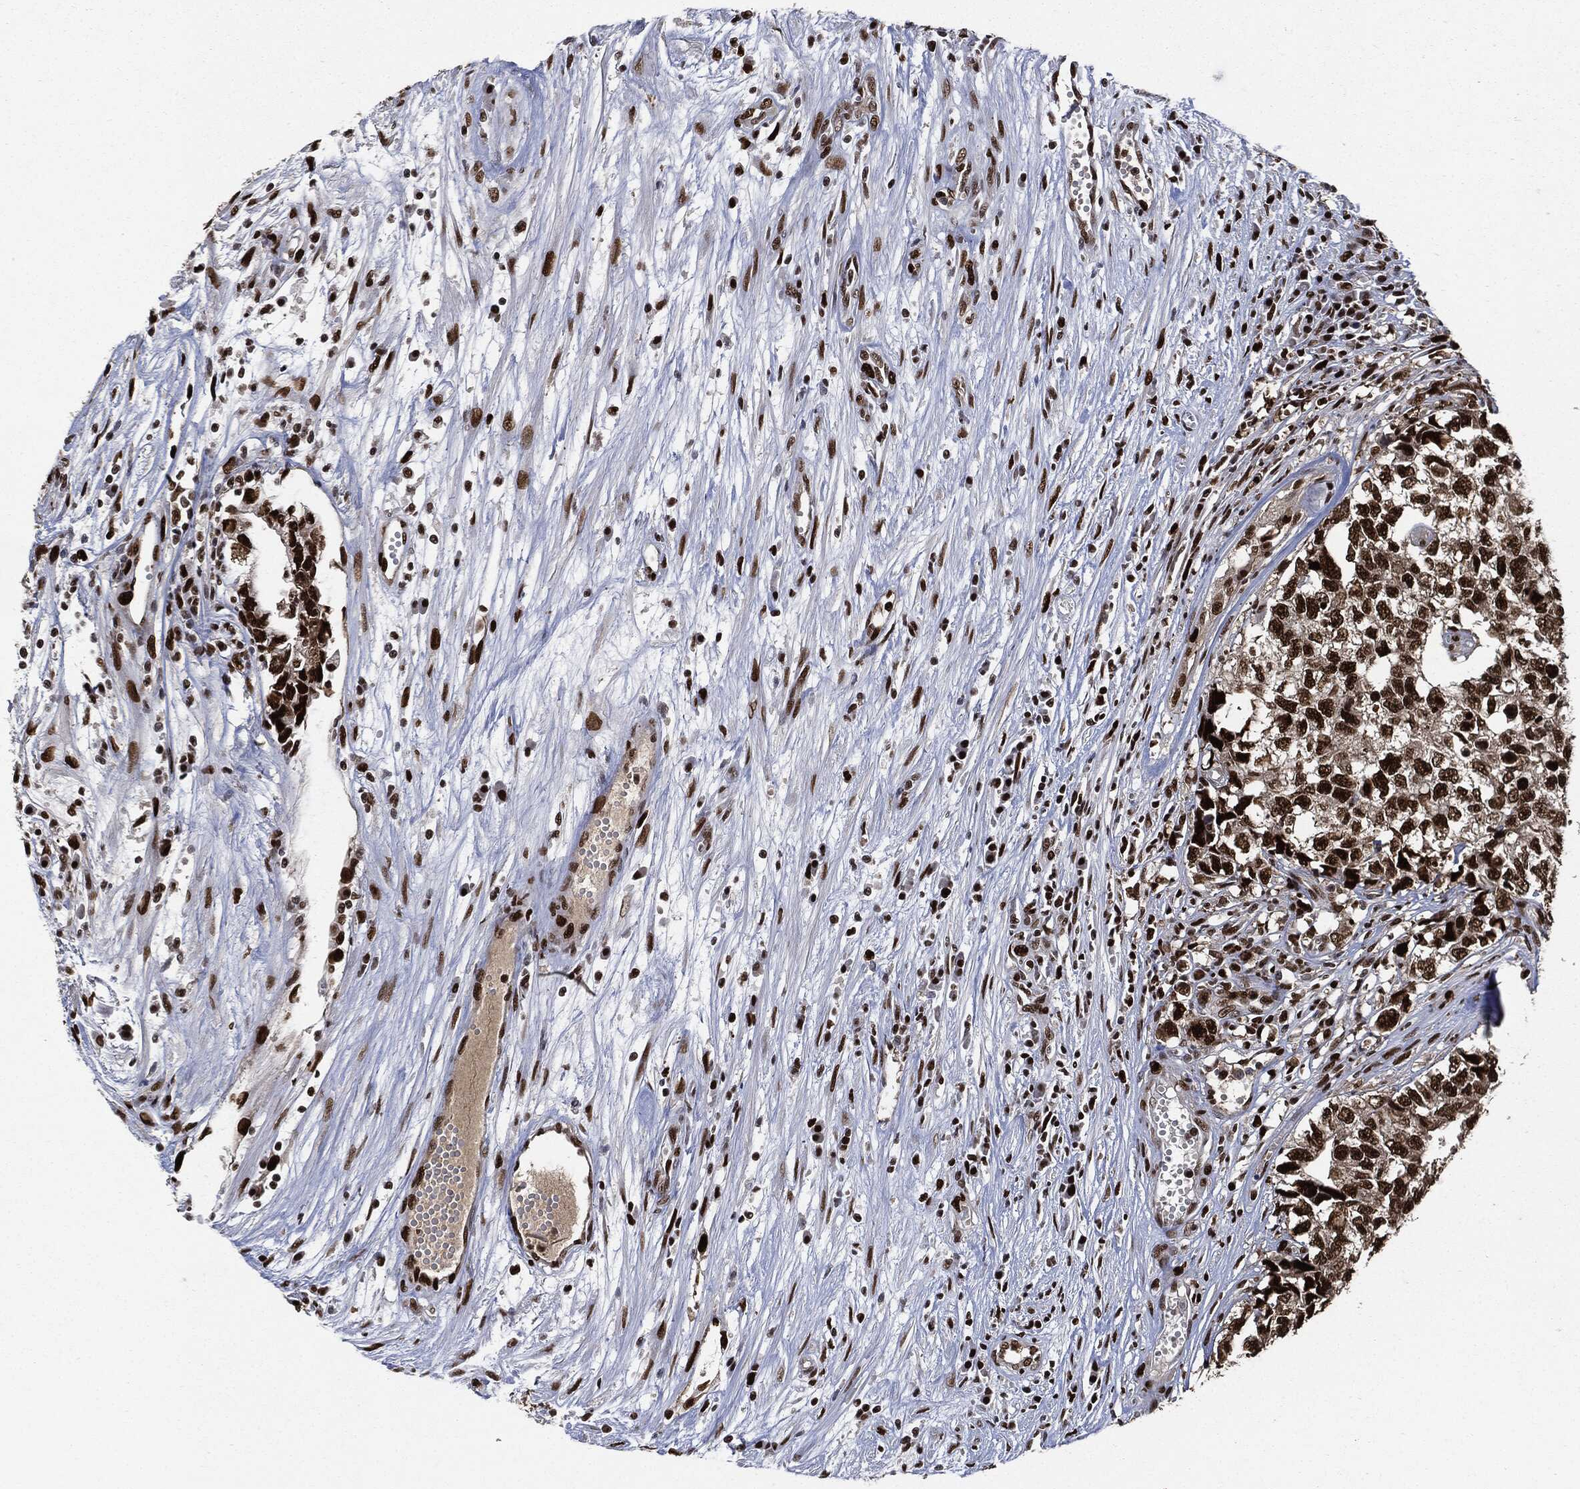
{"staining": {"intensity": "strong", "quantity": ">75%", "location": "nuclear"}, "tissue": "testis cancer", "cell_type": "Tumor cells", "image_type": "cancer", "snomed": [{"axis": "morphology", "description": "Seminoma, NOS"}, {"axis": "morphology", "description": "Carcinoma, Embryonal, NOS"}, {"axis": "topography", "description": "Testis"}], "caption": "Immunohistochemical staining of human testis cancer reveals high levels of strong nuclear staining in approximately >75% of tumor cells.", "gene": "PCNA", "patient": {"sex": "male", "age": 22}}